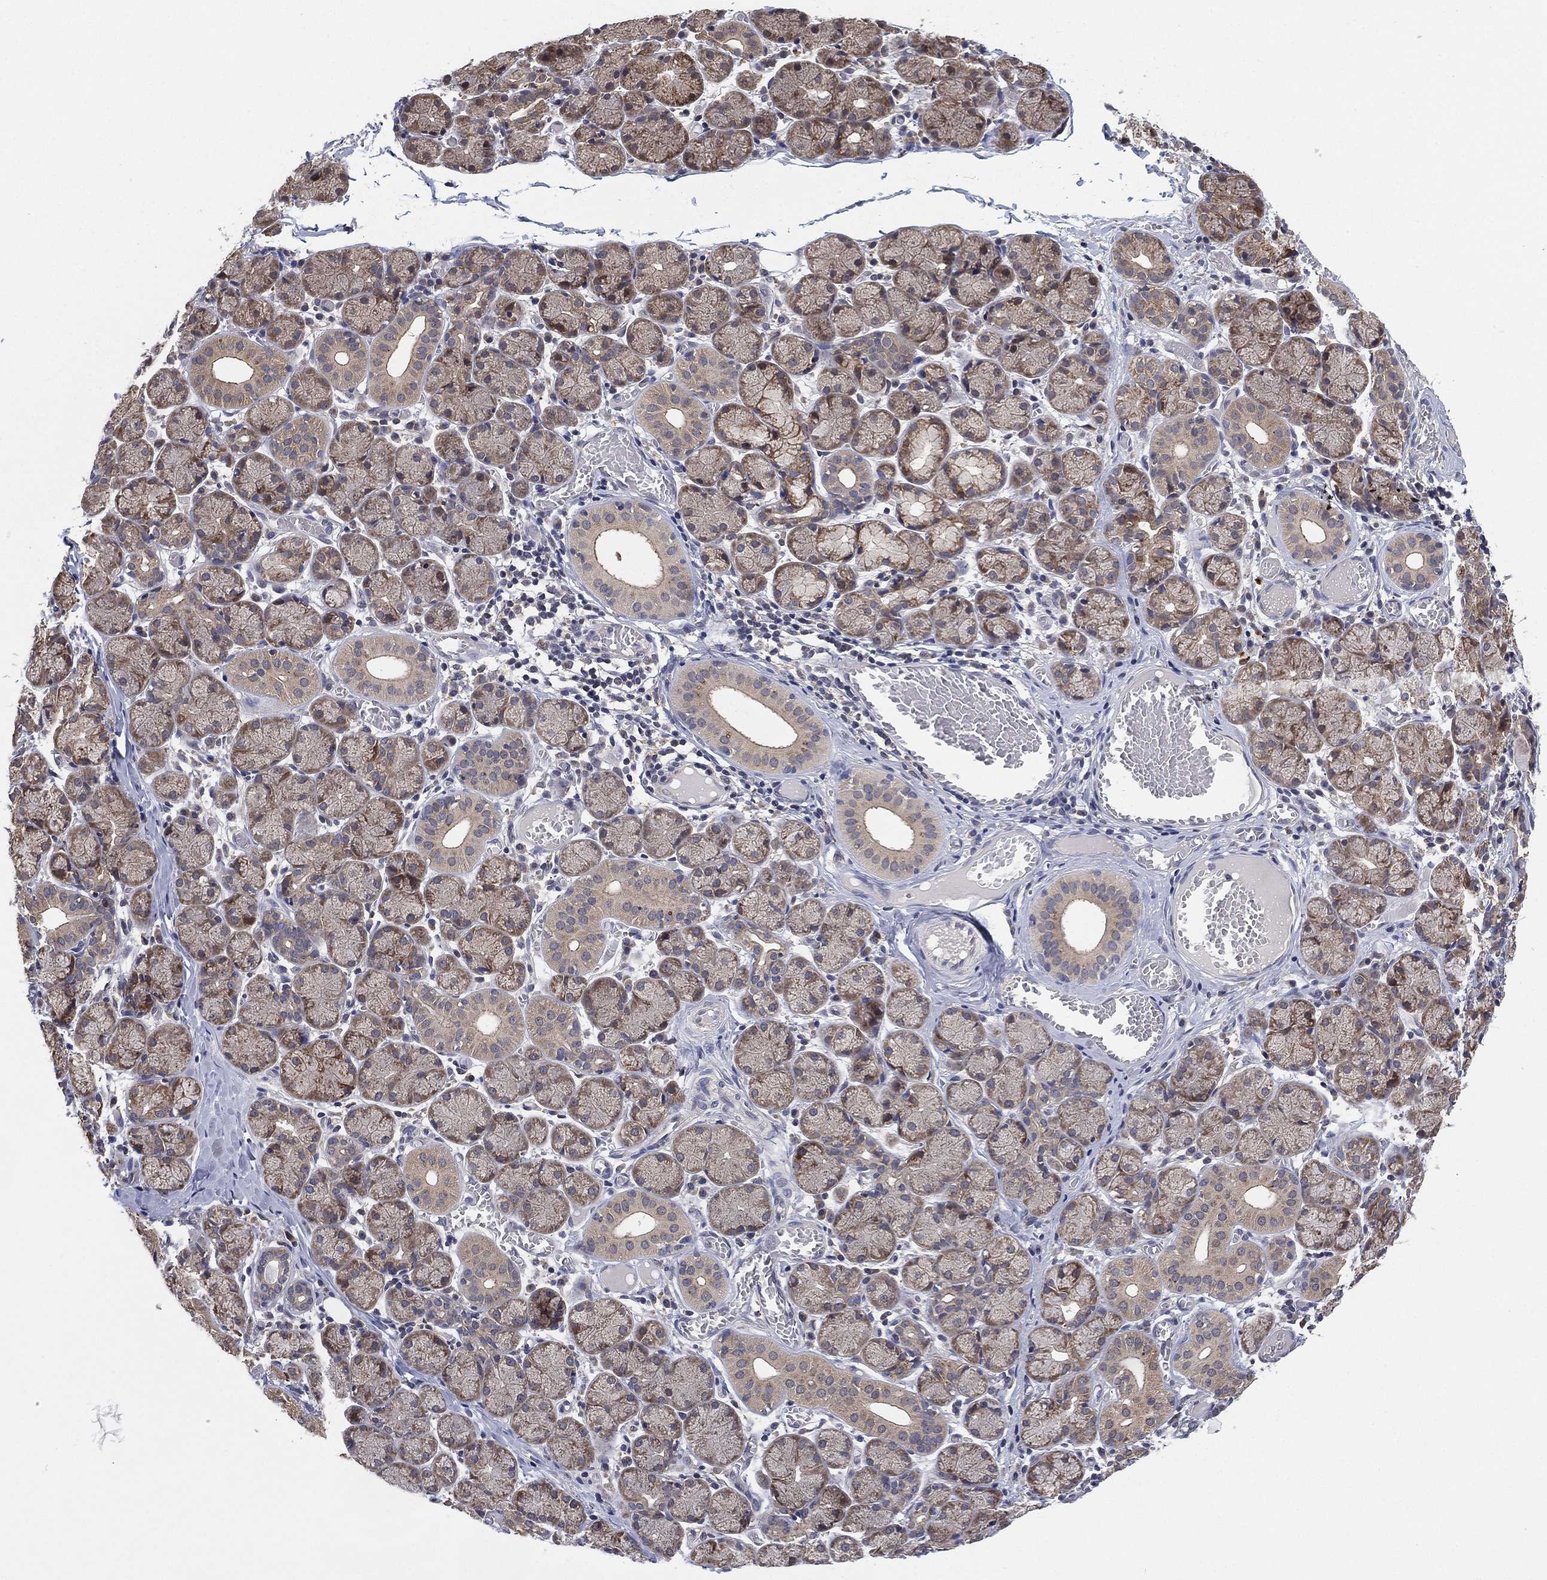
{"staining": {"intensity": "weak", "quantity": "<25%", "location": "cytoplasmic/membranous"}, "tissue": "salivary gland", "cell_type": "Glandular cells", "image_type": "normal", "snomed": [{"axis": "morphology", "description": "Normal tissue, NOS"}, {"axis": "topography", "description": "Salivary gland"}, {"axis": "topography", "description": "Peripheral nerve tissue"}], "caption": "An immunohistochemistry (IHC) image of unremarkable salivary gland is shown. There is no staining in glandular cells of salivary gland.", "gene": "SELENOO", "patient": {"sex": "female", "age": 24}}